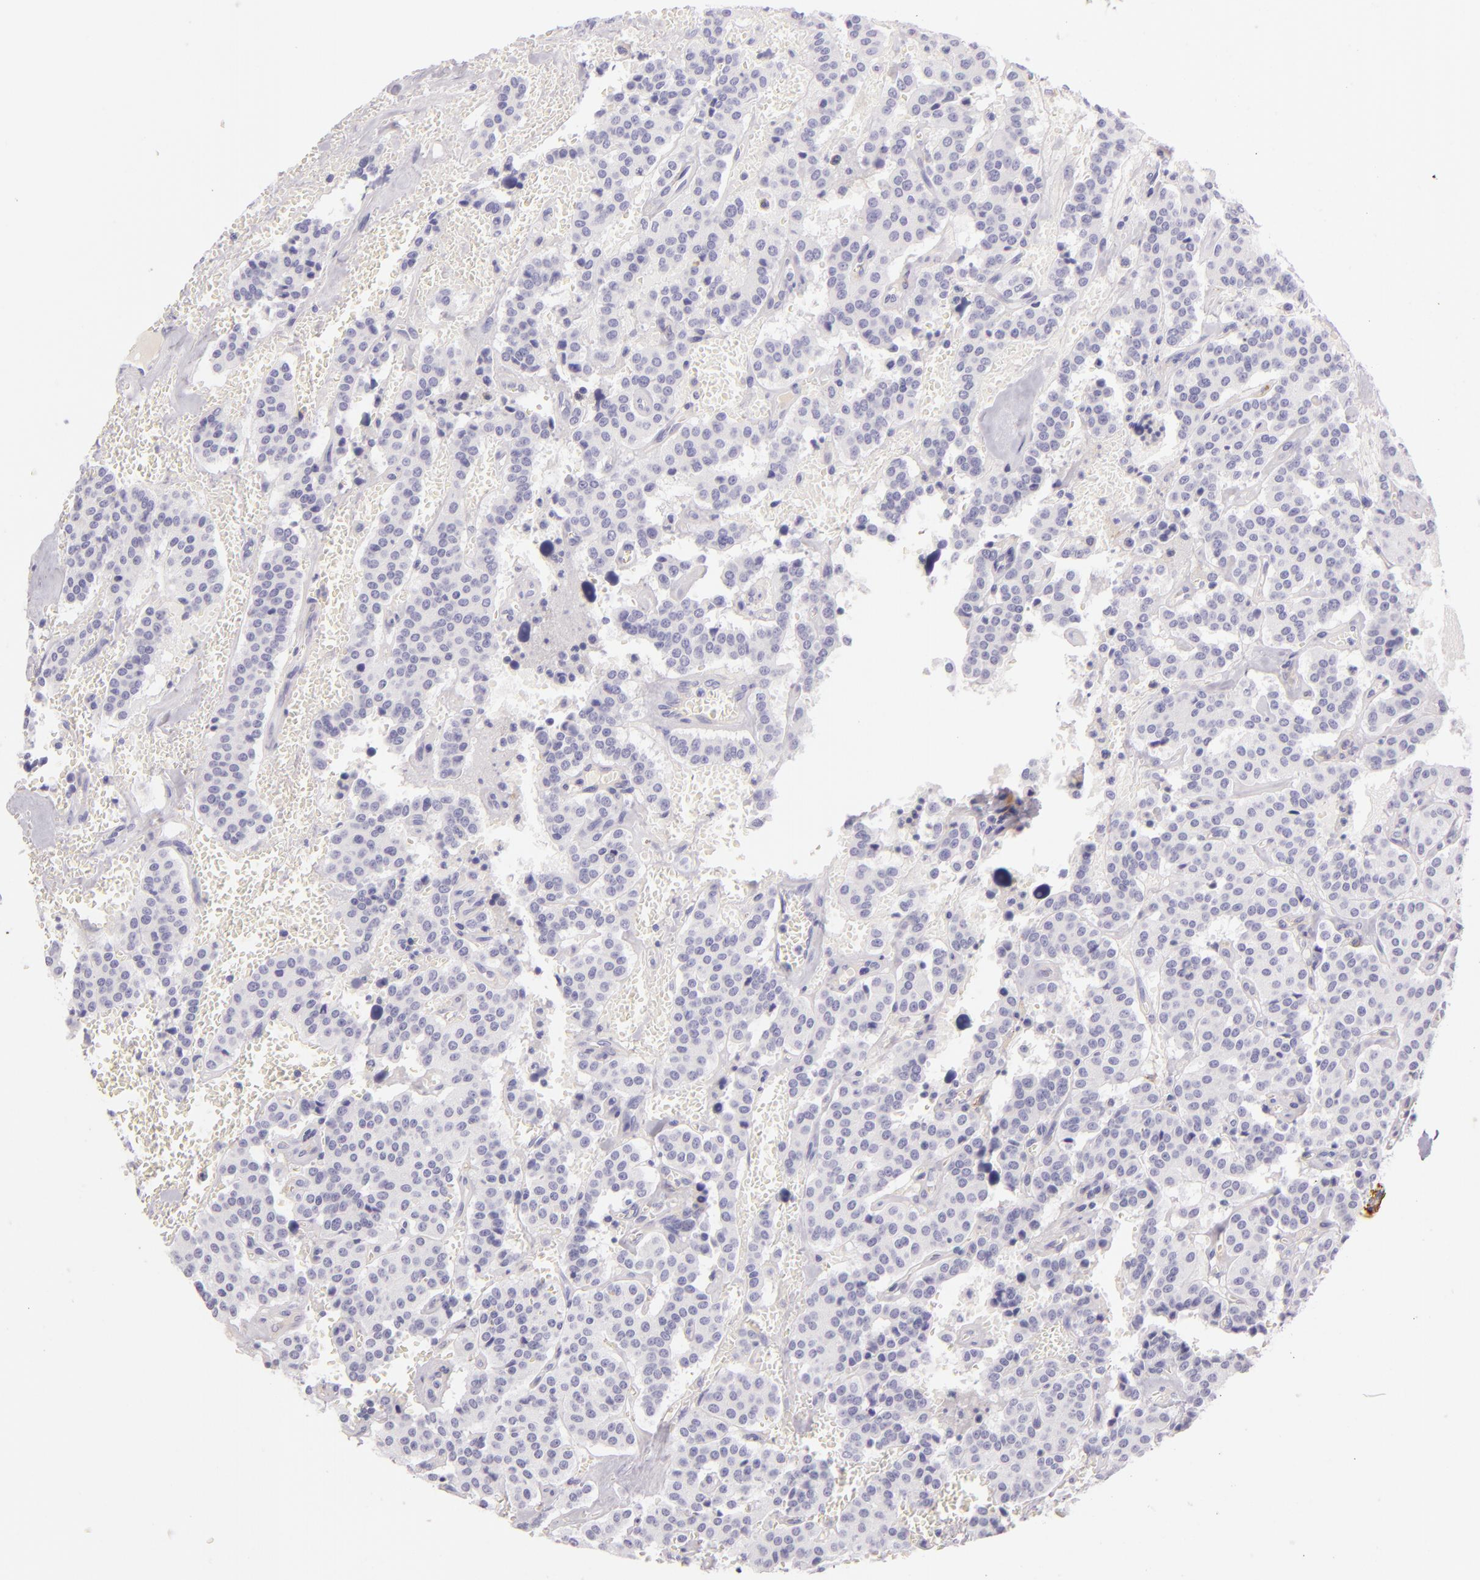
{"staining": {"intensity": "negative", "quantity": "none", "location": "none"}, "tissue": "carcinoid", "cell_type": "Tumor cells", "image_type": "cancer", "snomed": [{"axis": "morphology", "description": "Carcinoid, malignant, NOS"}, {"axis": "topography", "description": "Bronchus"}], "caption": "High magnification brightfield microscopy of carcinoid stained with DAB (brown) and counterstained with hematoxylin (blue): tumor cells show no significant positivity. (DAB (3,3'-diaminobenzidine) immunohistochemistry, high magnification).", "gene": "ICAM1", "patient": {"sex": "male", "age": 55}}